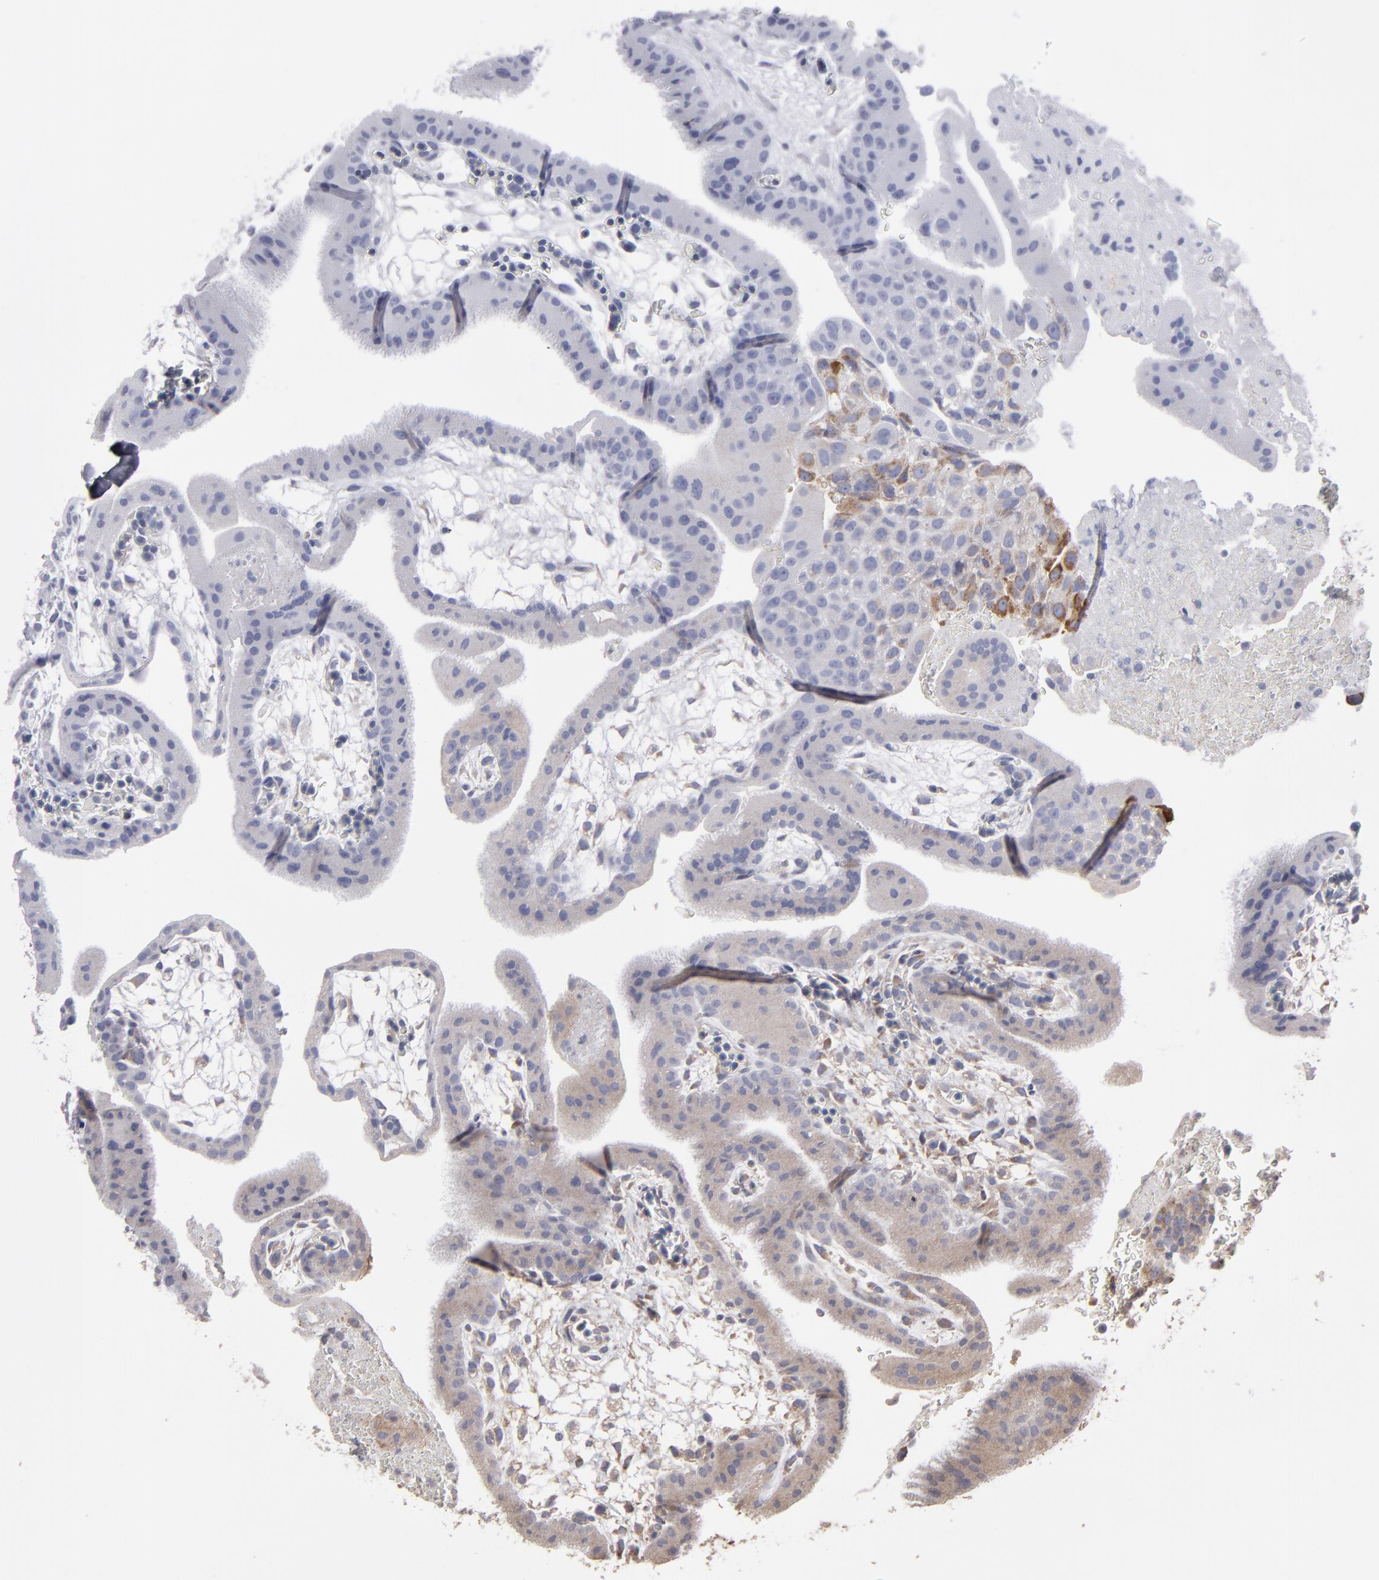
{"staining": {"intensity": "weak", "quantity": "<25%", "location": "cytoplasmic/membranous"}, "tissue": "placenta", "cell_type": "Decidual cells", "image_type": "normal", "snomed": [{"axis": "morphology", "description": "Normal tissue, NOS"}, {"axis": "topography", "description": "Placenta"}], "caption": "A high-resolution photomicrograph shows IHC staining of unremarkable placenta, which exhibits no significant expression in decidual cells.", "gene": "MMP2", "patient": {"sex": "female", "age": 19}}